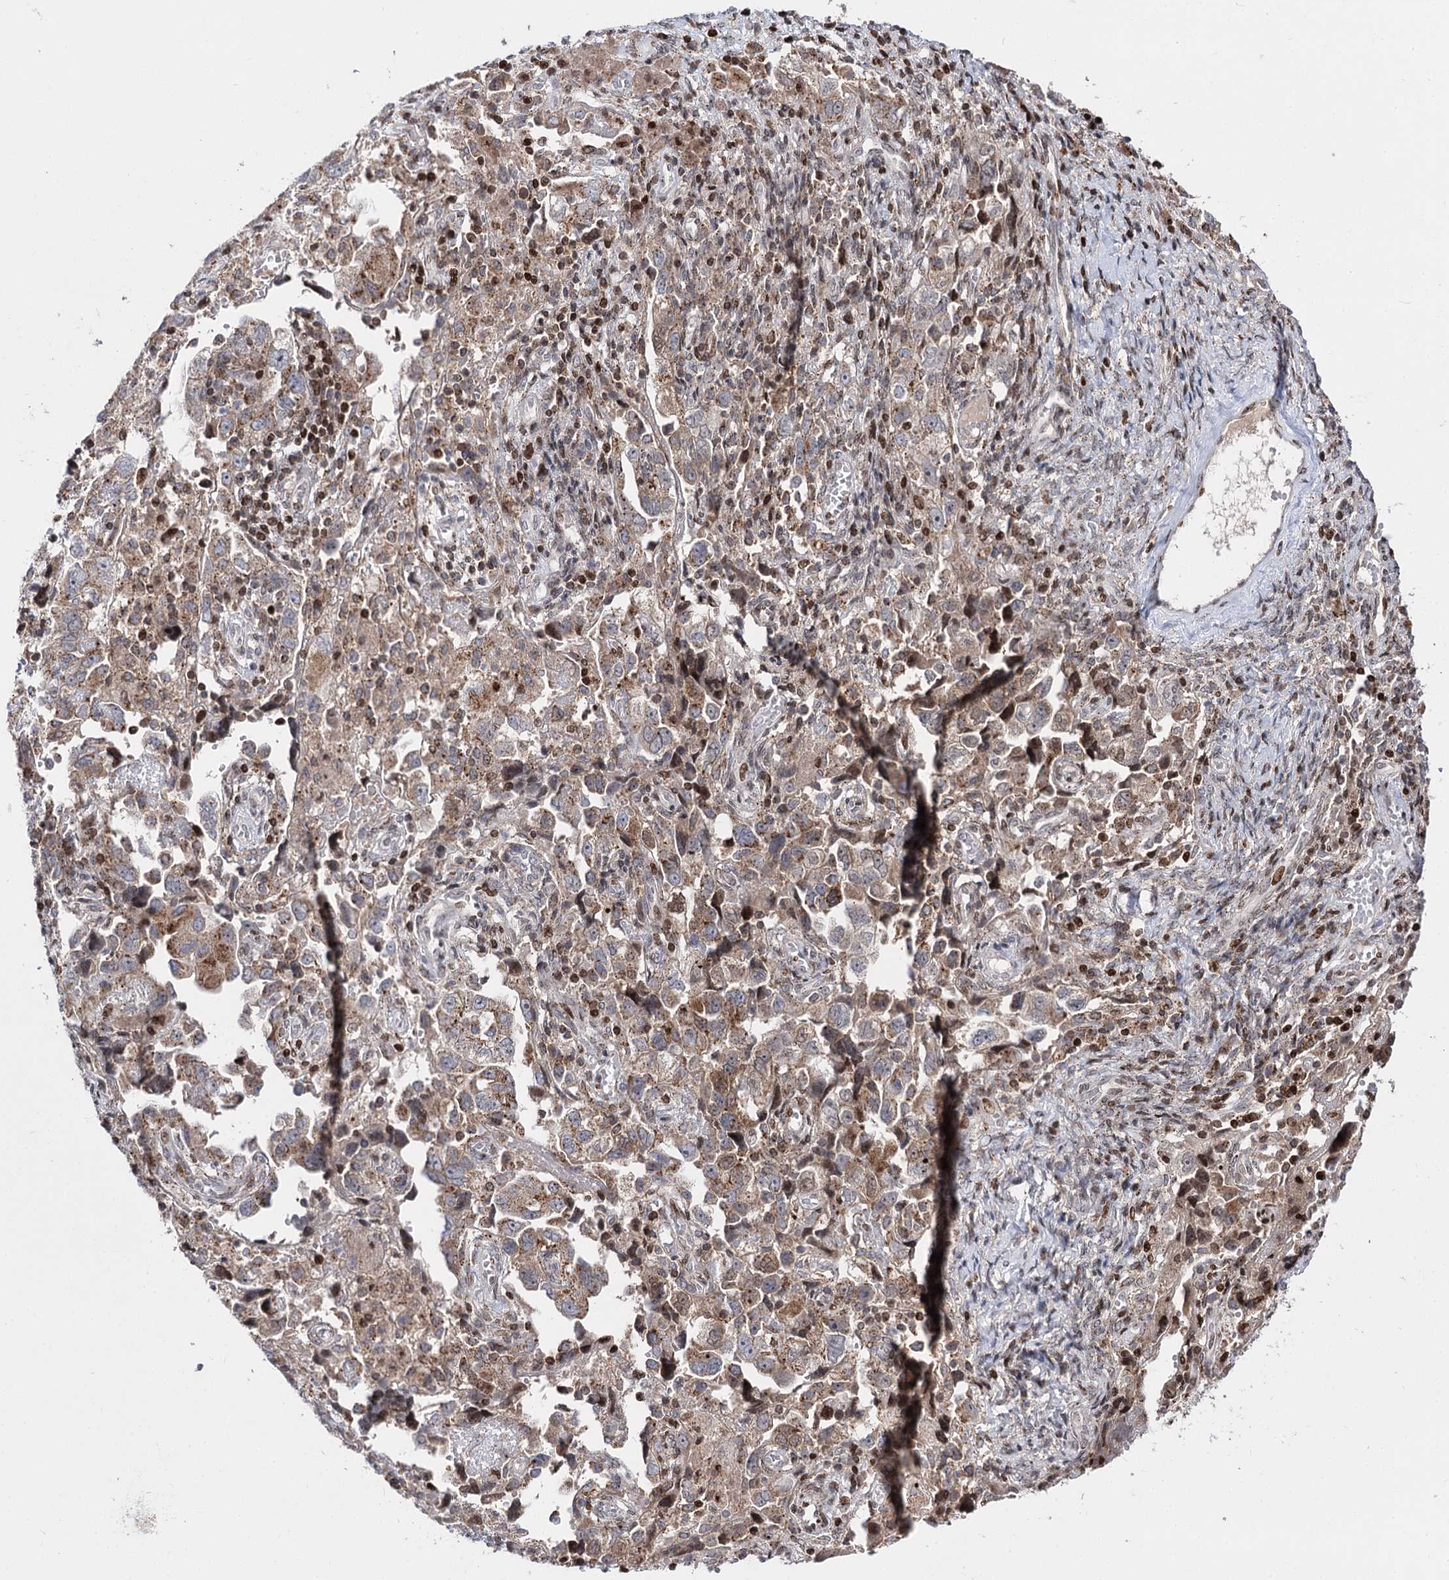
{"staining": {"intensity": "moderate", "quantity": "25%-75%", "location": "cytoplasmic/membranous"}, "tissue": "ovarian cancer", "cell_type": "Tumor cells", "image_type": "cancer", "snomed": [{"axis": "morphology", "description": "Carcinoma, NOS"}, {"axis": "morphology", "description": "Cystadenocarcinoma, serous, NOS"}, {"axis": "topography", "description": "Ovary"}], "caption": "IHC micrograph of neoplastic tissue: human ovarian carcinoma stained using immunohistochemistry displays medium levels of moderate protein expression localized specifically in the cytoplasmic/membranous of tumor cells, appearing as a cytoplasmic/membranous brown color.", "gene": "ZFYVE27", "patient": {"sex": "female", "age": 69}}